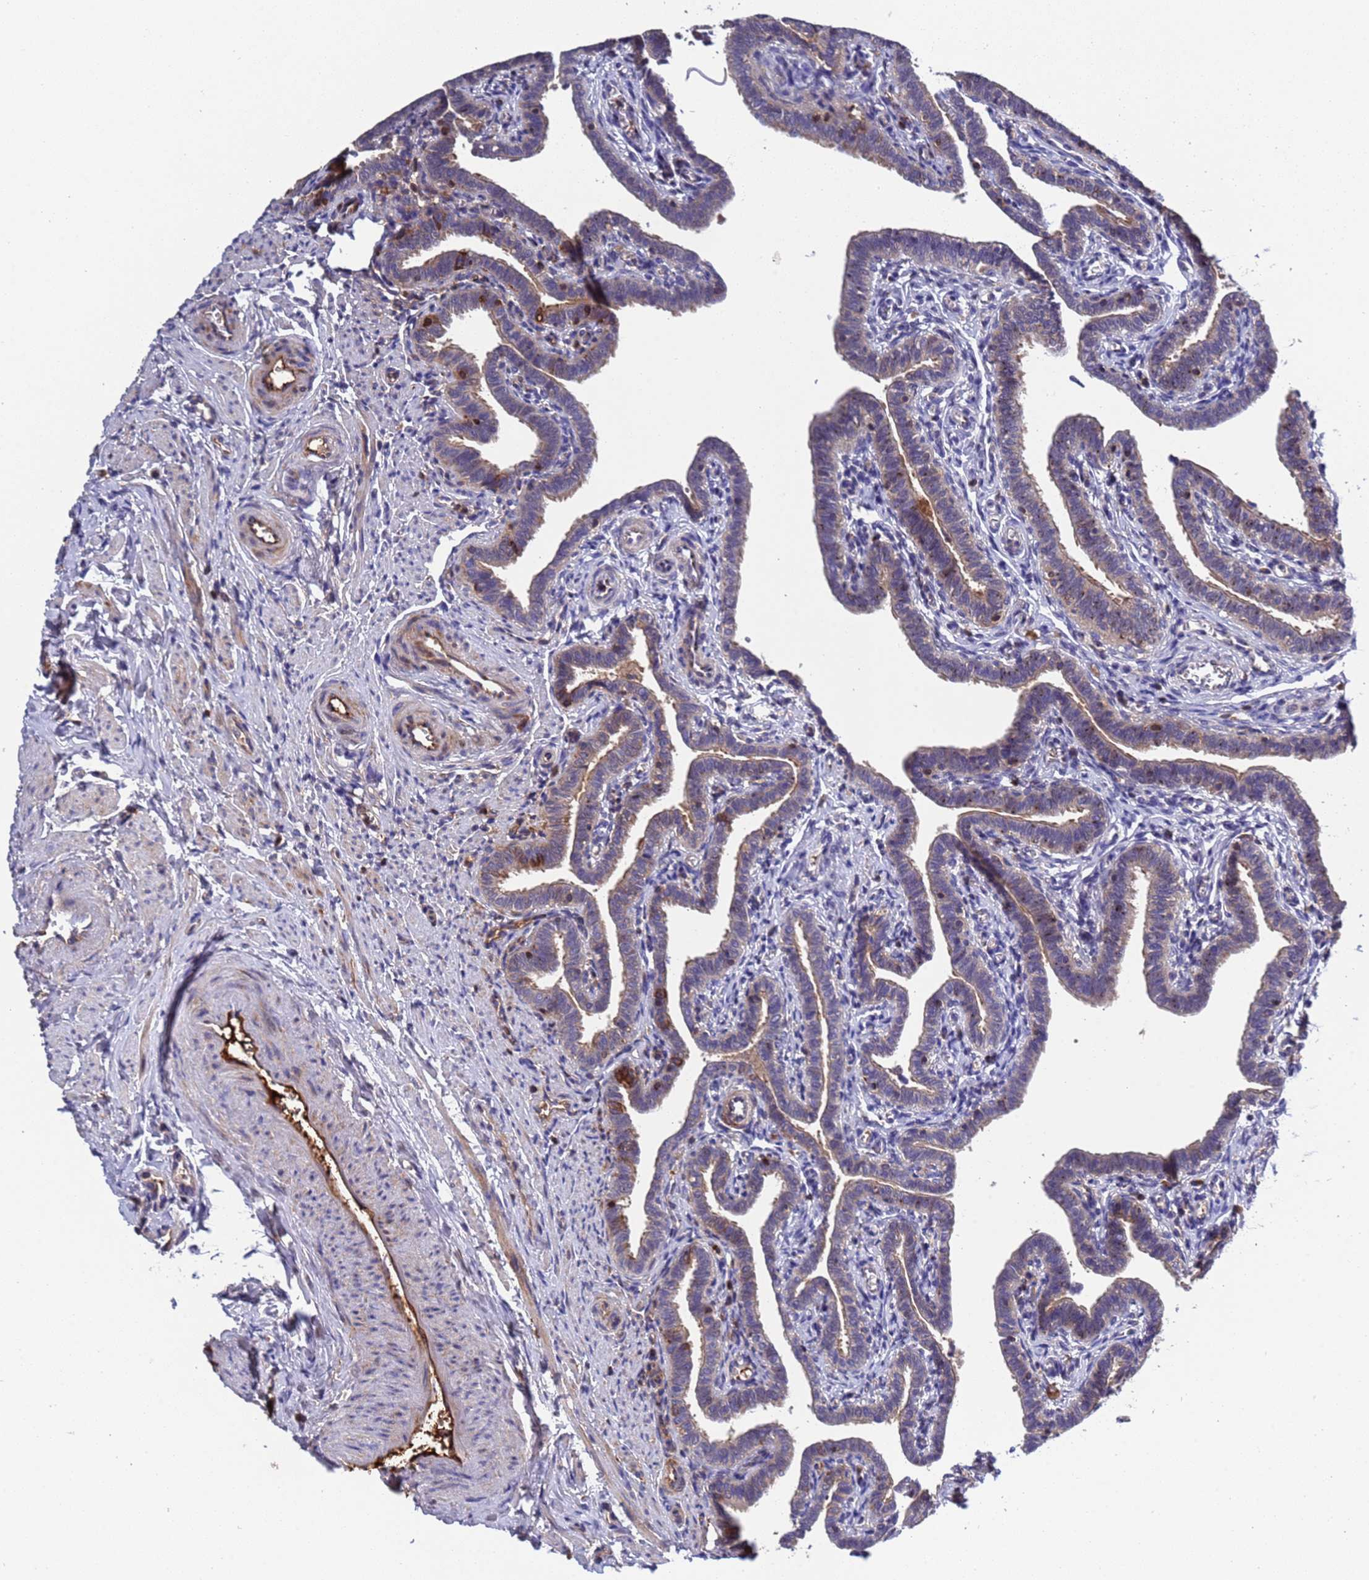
{"staining": {"intensity": "weak", "quantity": "25%-75%", "location": "cytoplasmic/membranous"}, "tissue": "fallopian tube", "cell_type": "Glandular cells", "image_type": "normal", "snomed": [{"axis": "morphology", "description": "Normal tissue, NOS"}, {"axis": "topography", "description": "Fallopian tube"}], "caption": "Brown immunohistochemical staining in unremarkable fallopian tube exhibits weak cytoplasmic/membranous positivity in approximately 25%-75% of glandular cells.", "gene": "PARP16", "patient": {"sex": "female", "age": 36}}